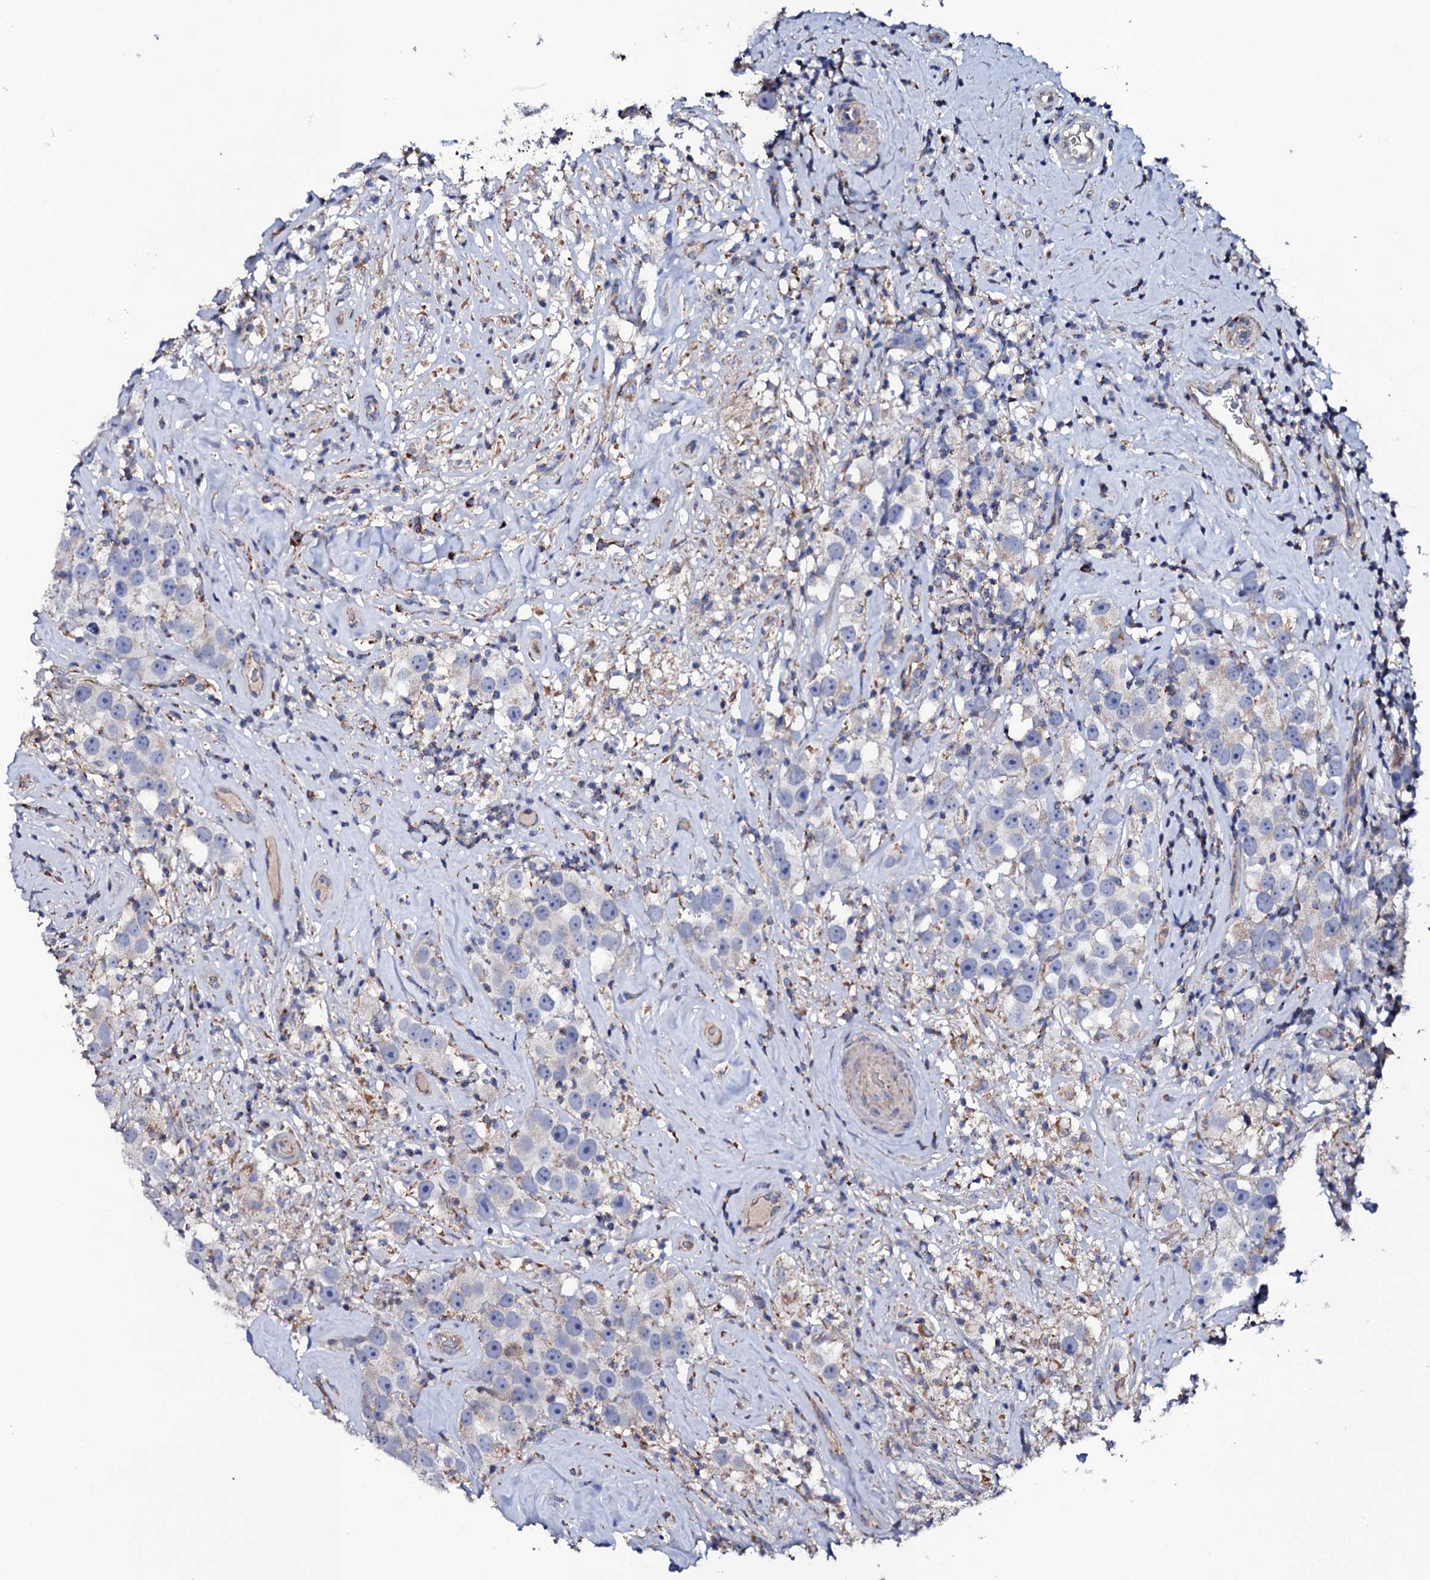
{"staining": {"intensity": "negative", "quantity": "none", "location": "none"}, "tissue": "testis cancer", "cell_type": "Tumor cells", "image_type": "cancer", "snomed": [{"axis": "morphology", "description": "Seminoma, NOS"}, {"axis": "topography", "description": "Testis"}], "caption": "Seminoma (testis) stained for a protein using immunohistochemistry (IHC) shows no expression tumor cells.", "gene": "TCAF2", "patient": {"sex": "male", "age": 49}}